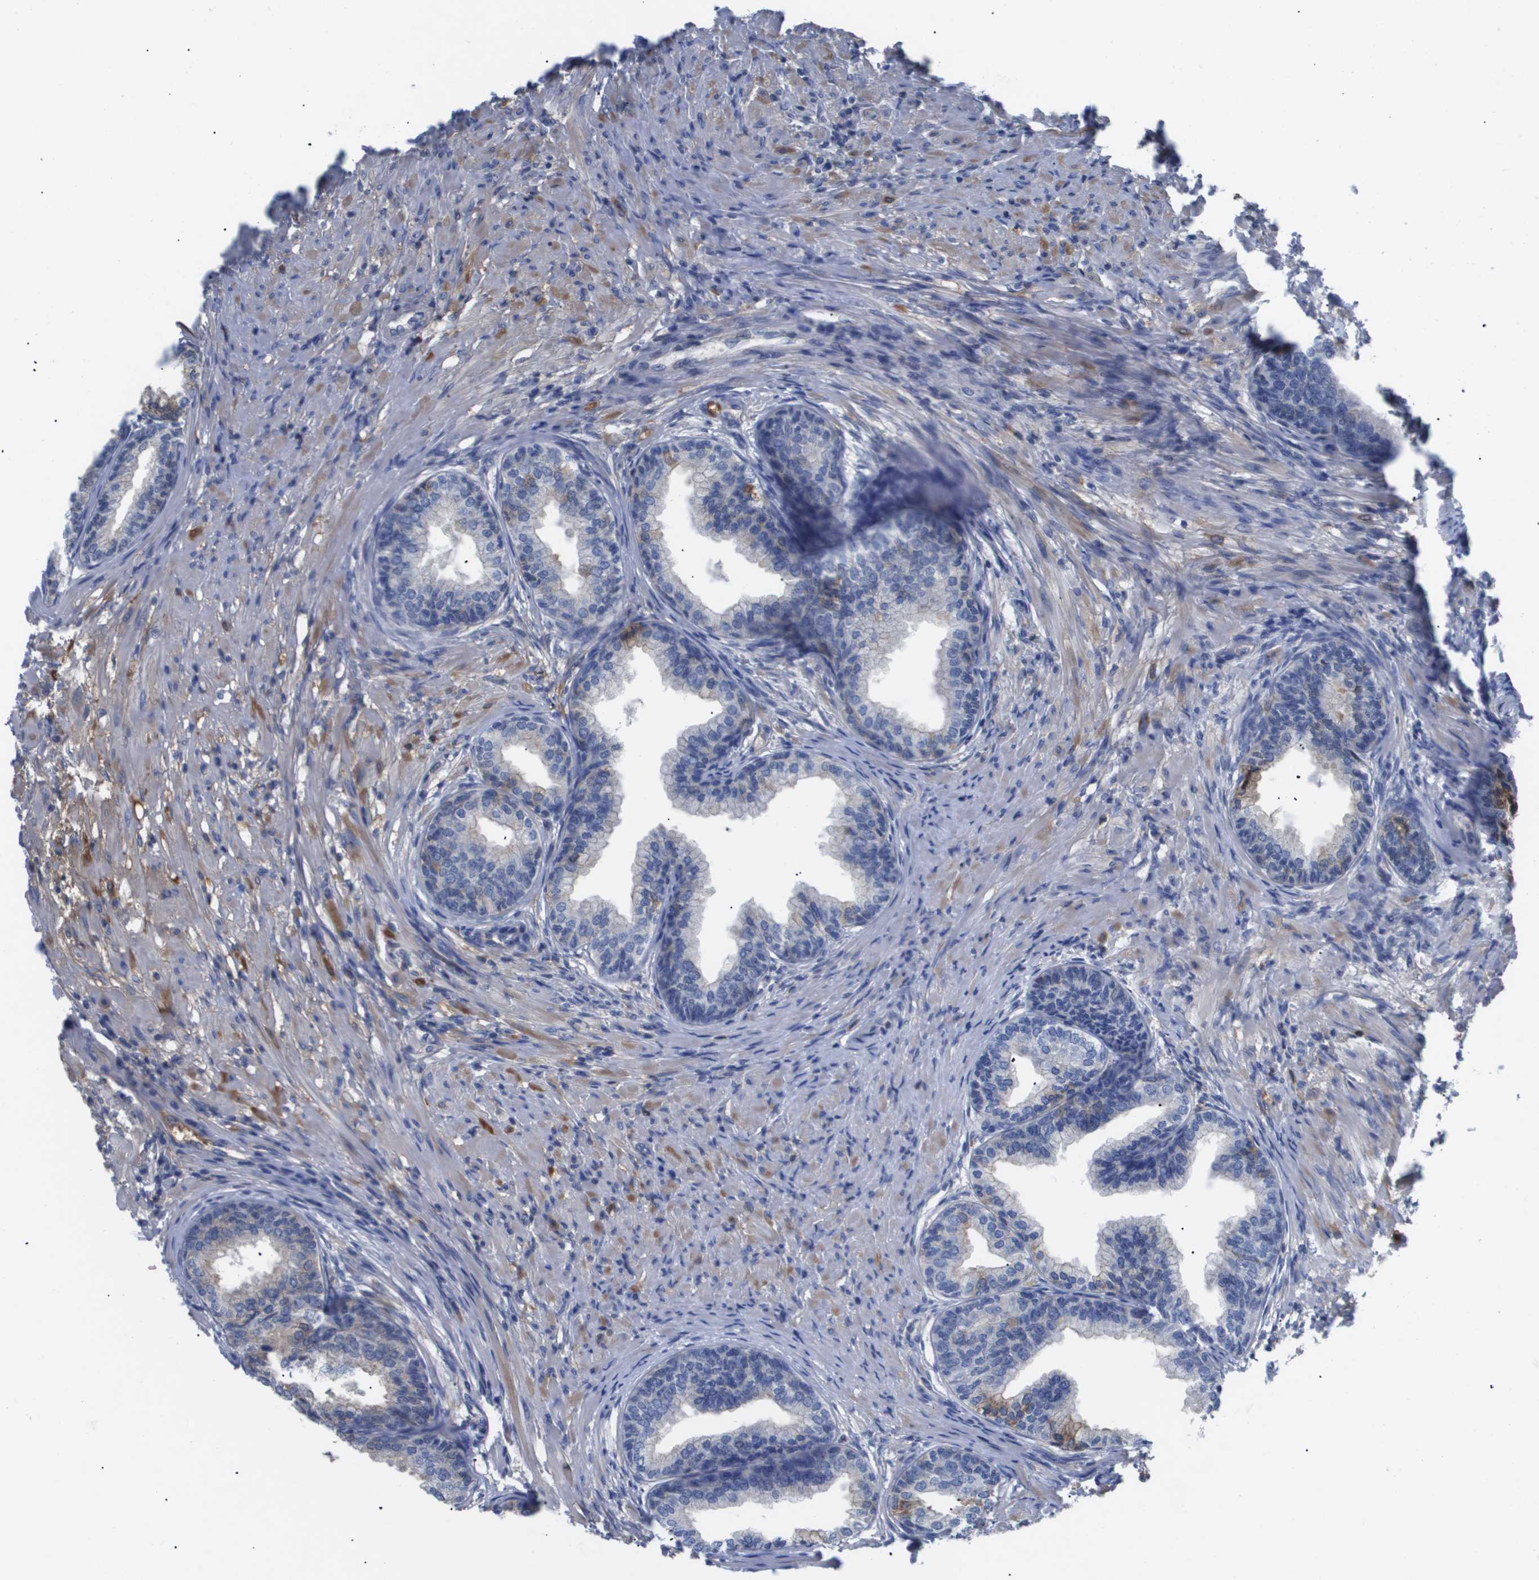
{"staining": {"intensity": "moderate", "quantity": "25%-75%", "location": "cytoplasmic/membranous"}, "tissue": "prostate", "cell_type": "Glandular cells", "image_type": "normal", "snomed": [{"axis": "morphology", "description": "Normal tissue, NOS"}, {"axis": "topography", "description": "Prostate"}], "caption": "Immunohistochemistry (DAB) staining of unremarkable human prostate exhibits moderate cytoplasmic/membranous protein positivity in about 25%-75% of glandular cells.", "gene": "SERPINA6", "patient": {"sex": "male", "age": 76}}